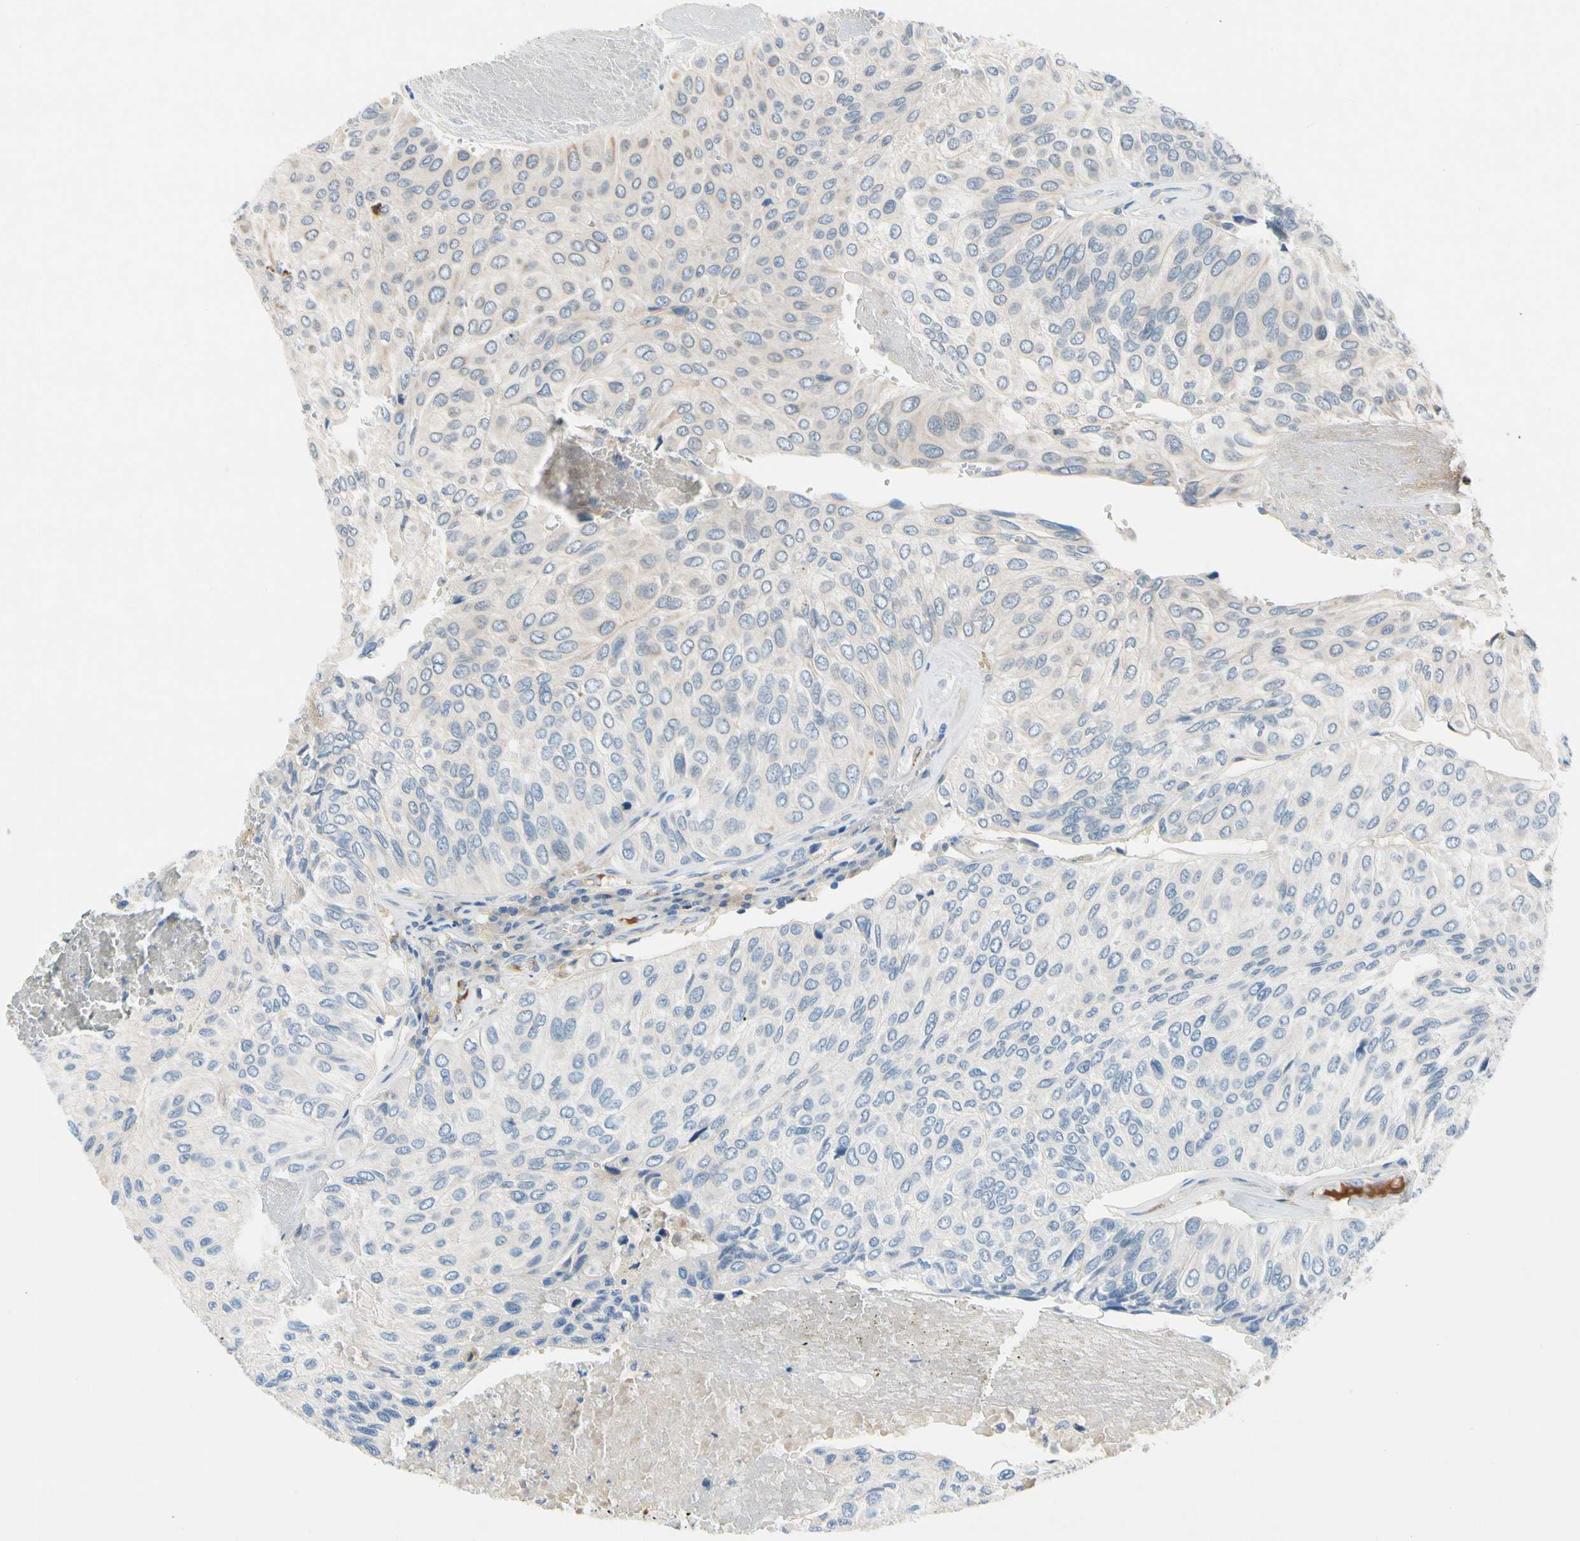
{"staining": {"intensity": "negative", "quantity": "none", "location": "none"}, "tissue": "urothelial cancer", "cell_type": "Tumor cells", "image_type": "cancer", "snomed": [{"axis": "morphology", "description": "Urothelial carcinoma, High grade"}, {"axis": "topography", "description": "Urinary bladder"}], "caption": "DAB (3,3'-diaminobenzidine) immunohistochemical staining of human urothelial carcinoma (high-grade) demonstrates no significant expression in tumor cells. The staining is performed using DAB brown chromogen with nuclei counter-stained in using hematoxylin.", "gene": "CNDP1", "patient": {"sex": "male", "age": 66}}